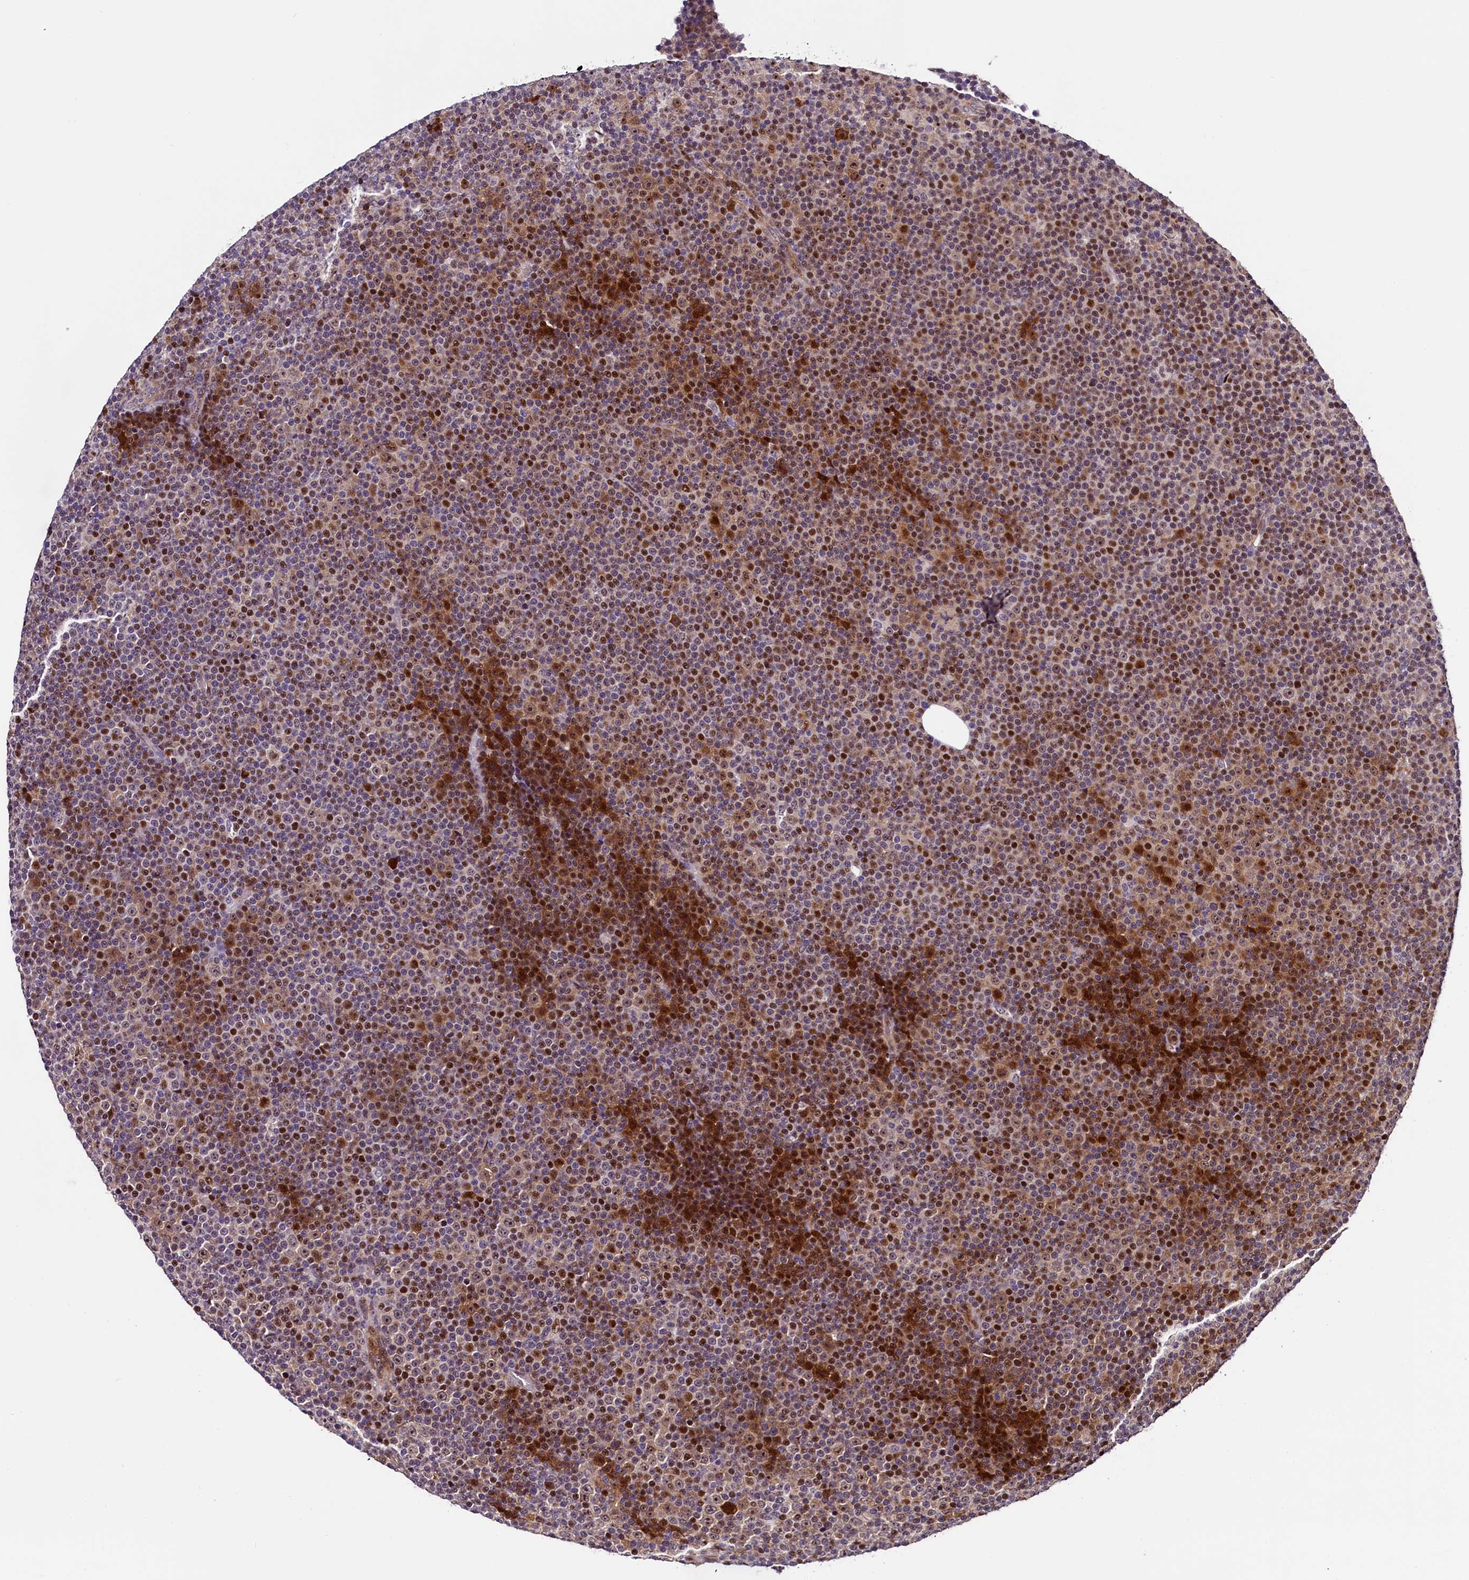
{"staining": {"intensity": "strong", "quantity": "25%-75%", "location": "cytoplasmic/membranous,nuclear"}, "tissue": "lymphoma", "cell_type": "Tumor cells", "image_type": "cancer", "snomed": [{"axis": "morphology", "description": "Malignant lymphoma, non-Hodgkin's type, Low grade"}, {"axis": "topography", "description": "Lymph node"}], "caption": "Immunohistochemistry (IHC) of human lymphoma displays high levels of strong cytoplasmic/membranous and nuclear expression in about 25%-75% of tumor cells.", "gene": "TRMT112", "patient": {"sex": "female", "age": 67}}